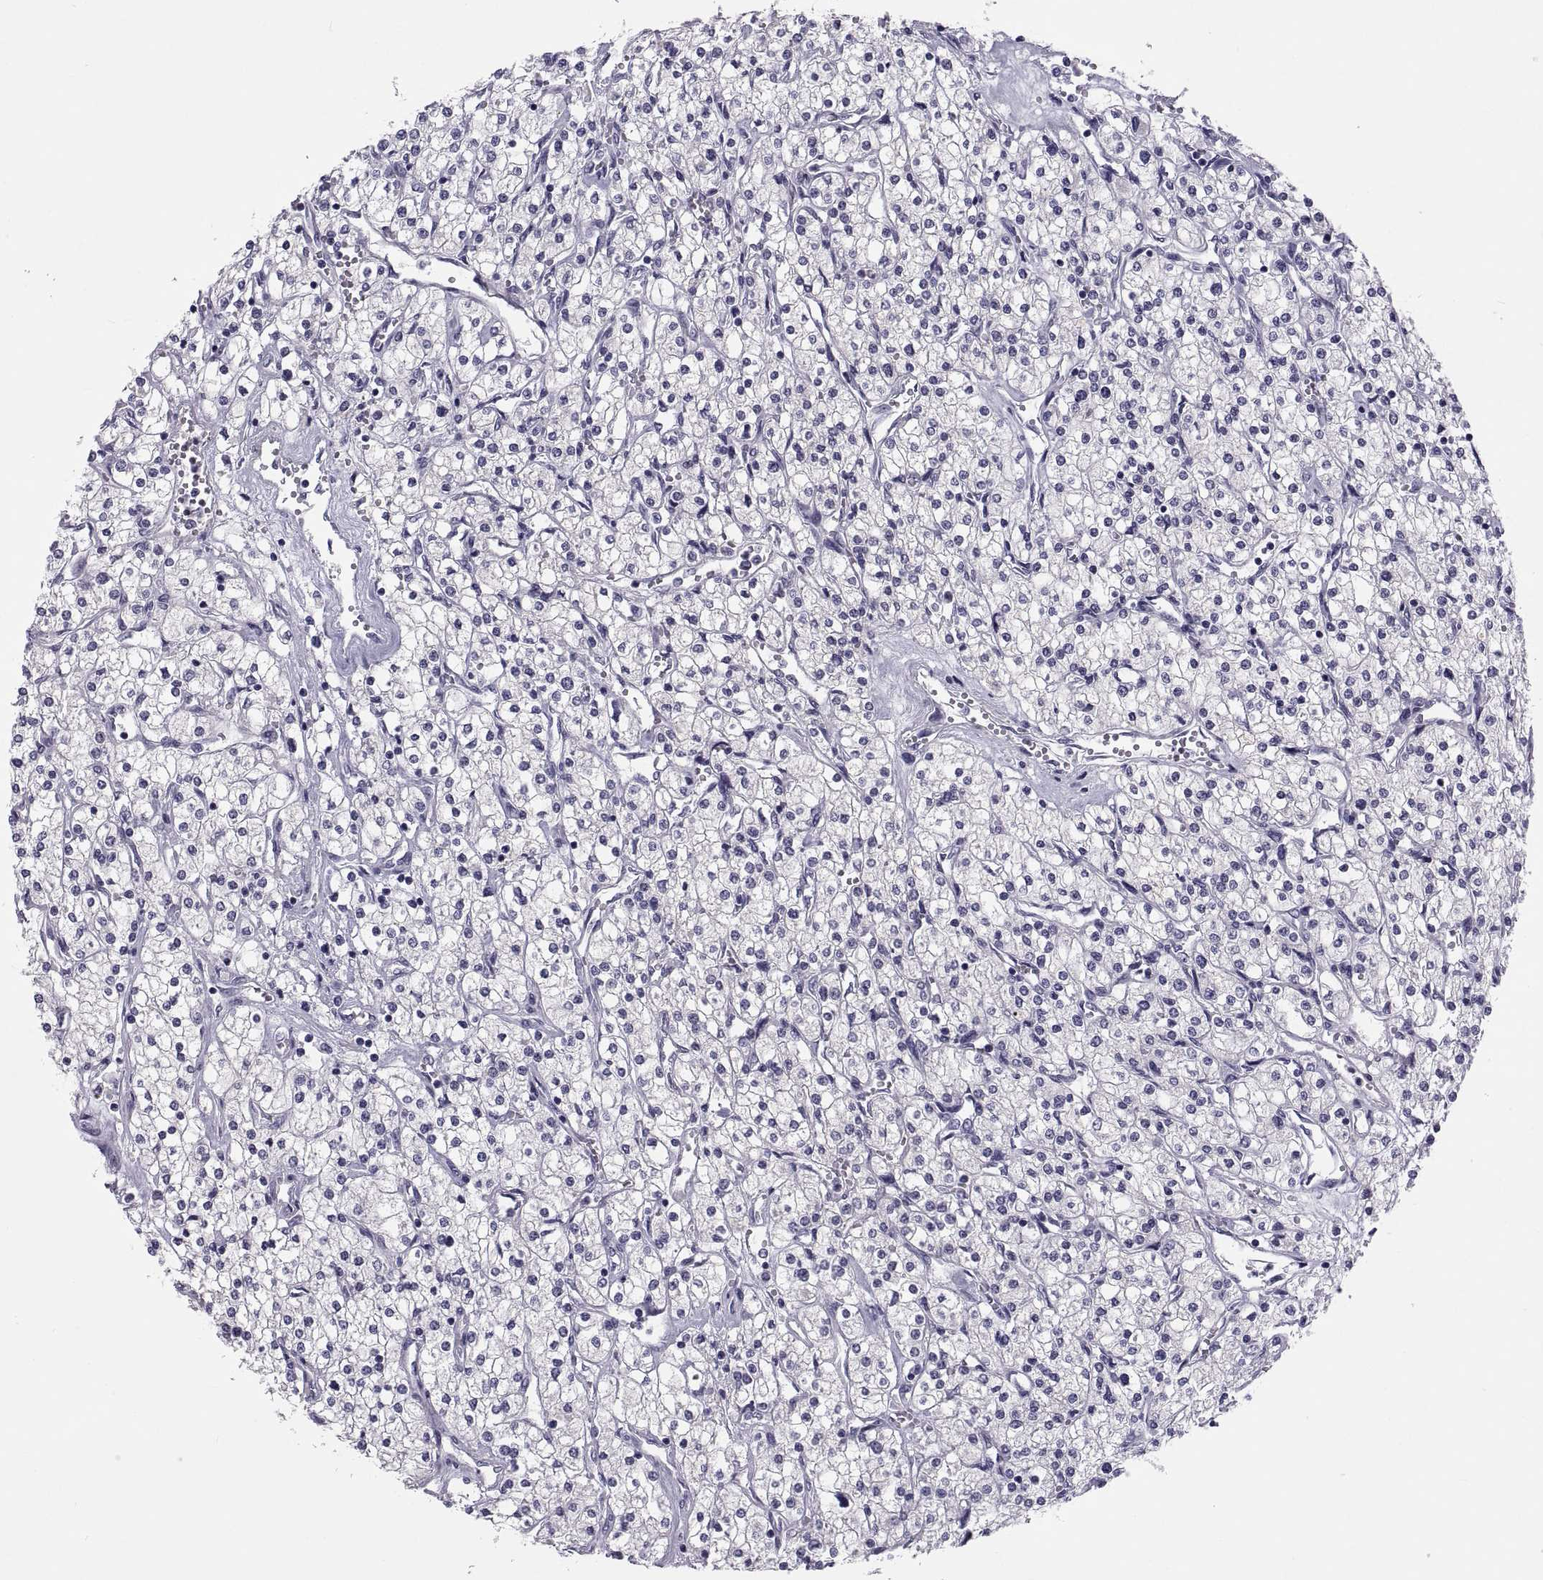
{"staining": {"intensity": "negative", "quantity": "none", "location": "none"}, "tissue": "renal cancer", "cell_type": "Tumor cells", "image_type": "cancer", "snomed": [{"axis": "morphology", "description": "Adenocarcinoma, NOS"}, {"axis": "topography", "description": "Kidney"}], "caption": "The photomicrograph displays no significant positivity in tumor cells of renal adenocarcinoma. (Stains: DAB (3,3'-diaminobenzidine) immunohistochemistry with hematoxylin counter stain, Microscopy: brightfield microscopy at high magnification).", "gene": "TMEM158", "patient": {"sex": "male", "age": 80}}